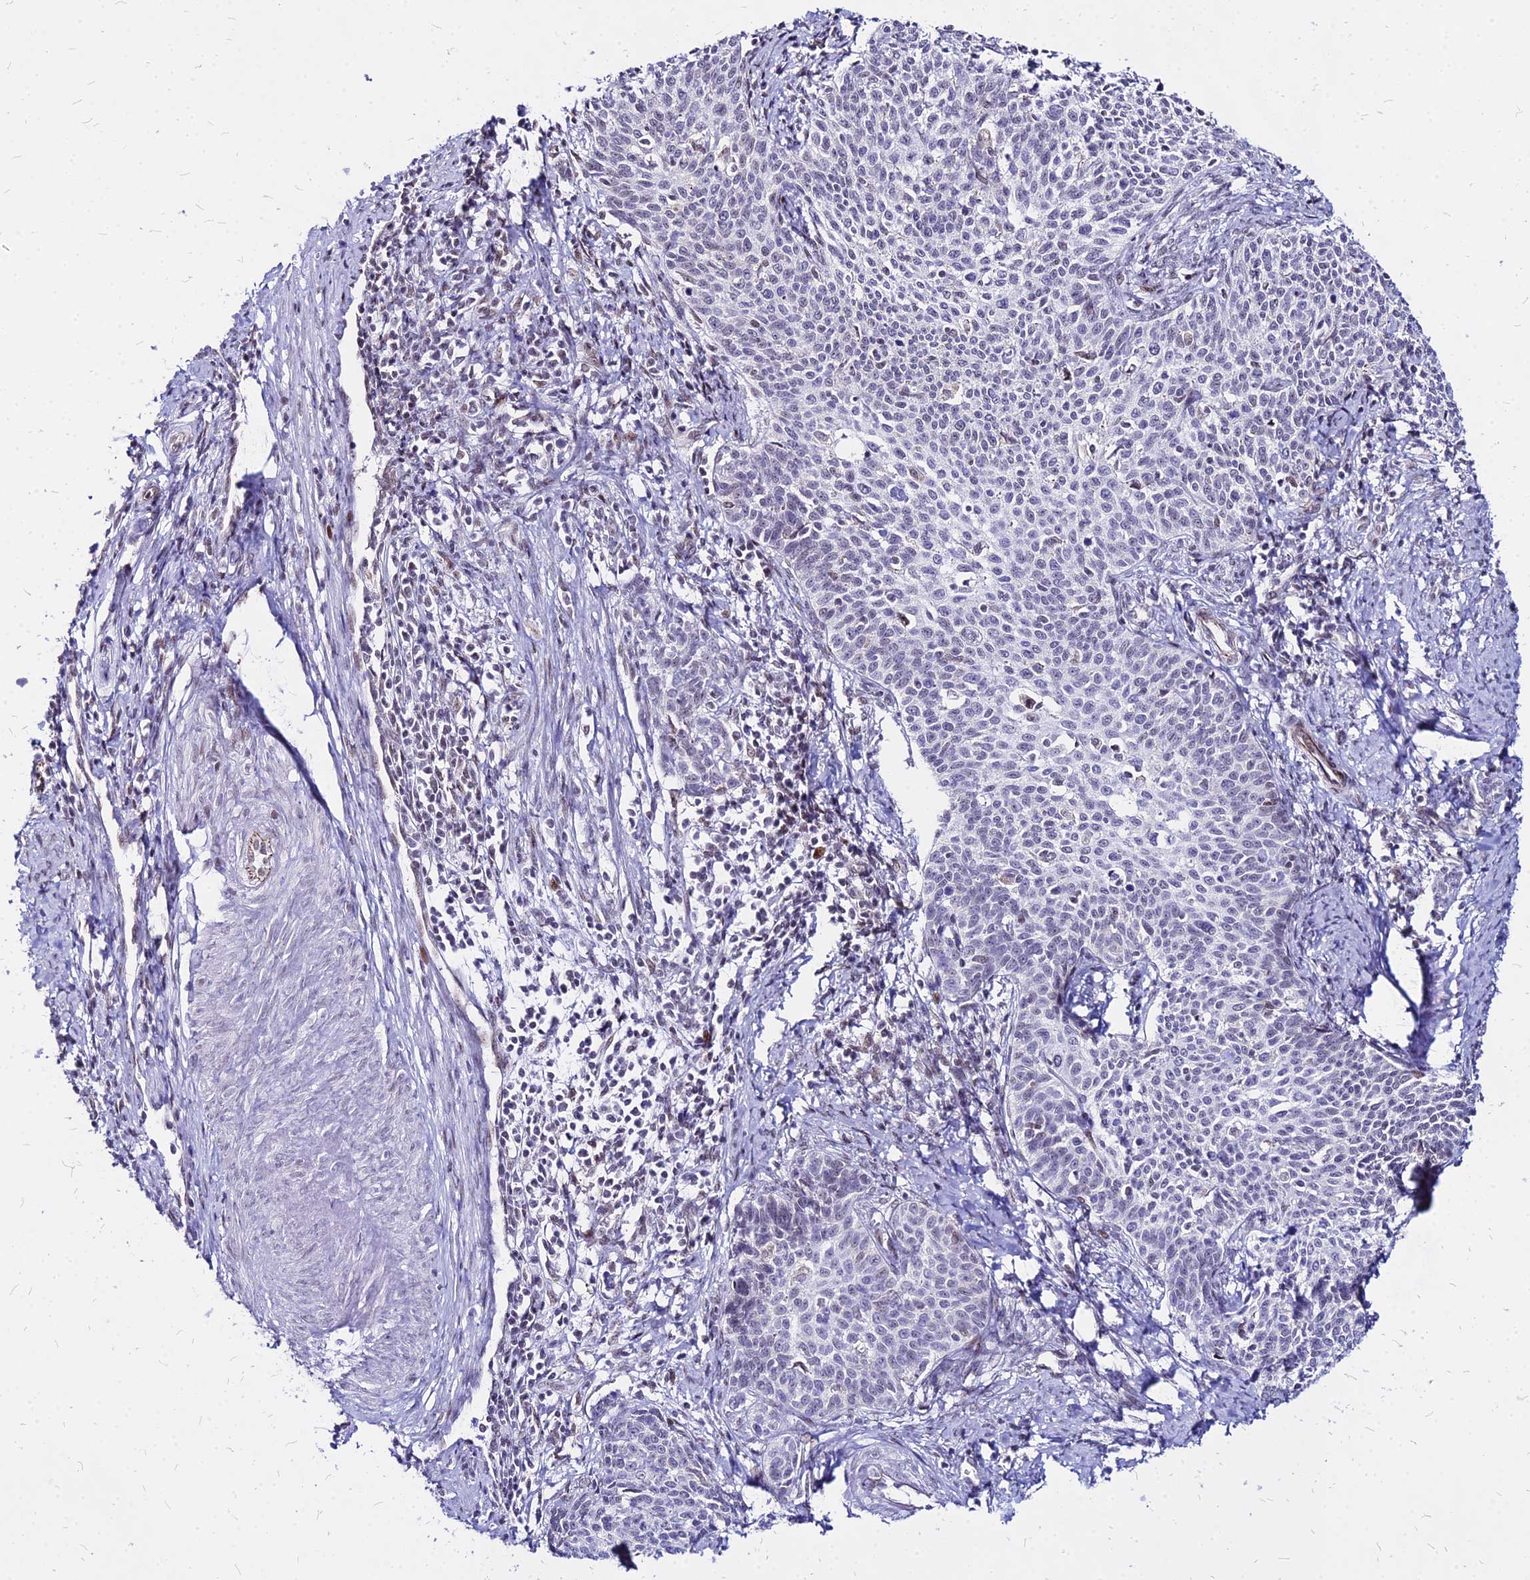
{"staining": {"intensity": "negative", "quantity": "none", "location": "none"}, "tissue": "cervical cancer", "cell_type": "Tumor cells", "image_type": "cancer", "snomed": [{"axis": "morphology", "description": "Squamous cell carcinoma, NOS"}, {"axis": "topography", "description": "Cervix"}], "caption": "Immunohistochemistry (IHC) of human cervical cancer exhibits no positivity in tumor cells.", "gene": "FDX2", "patient": {"sex": "female", "age": 39}}